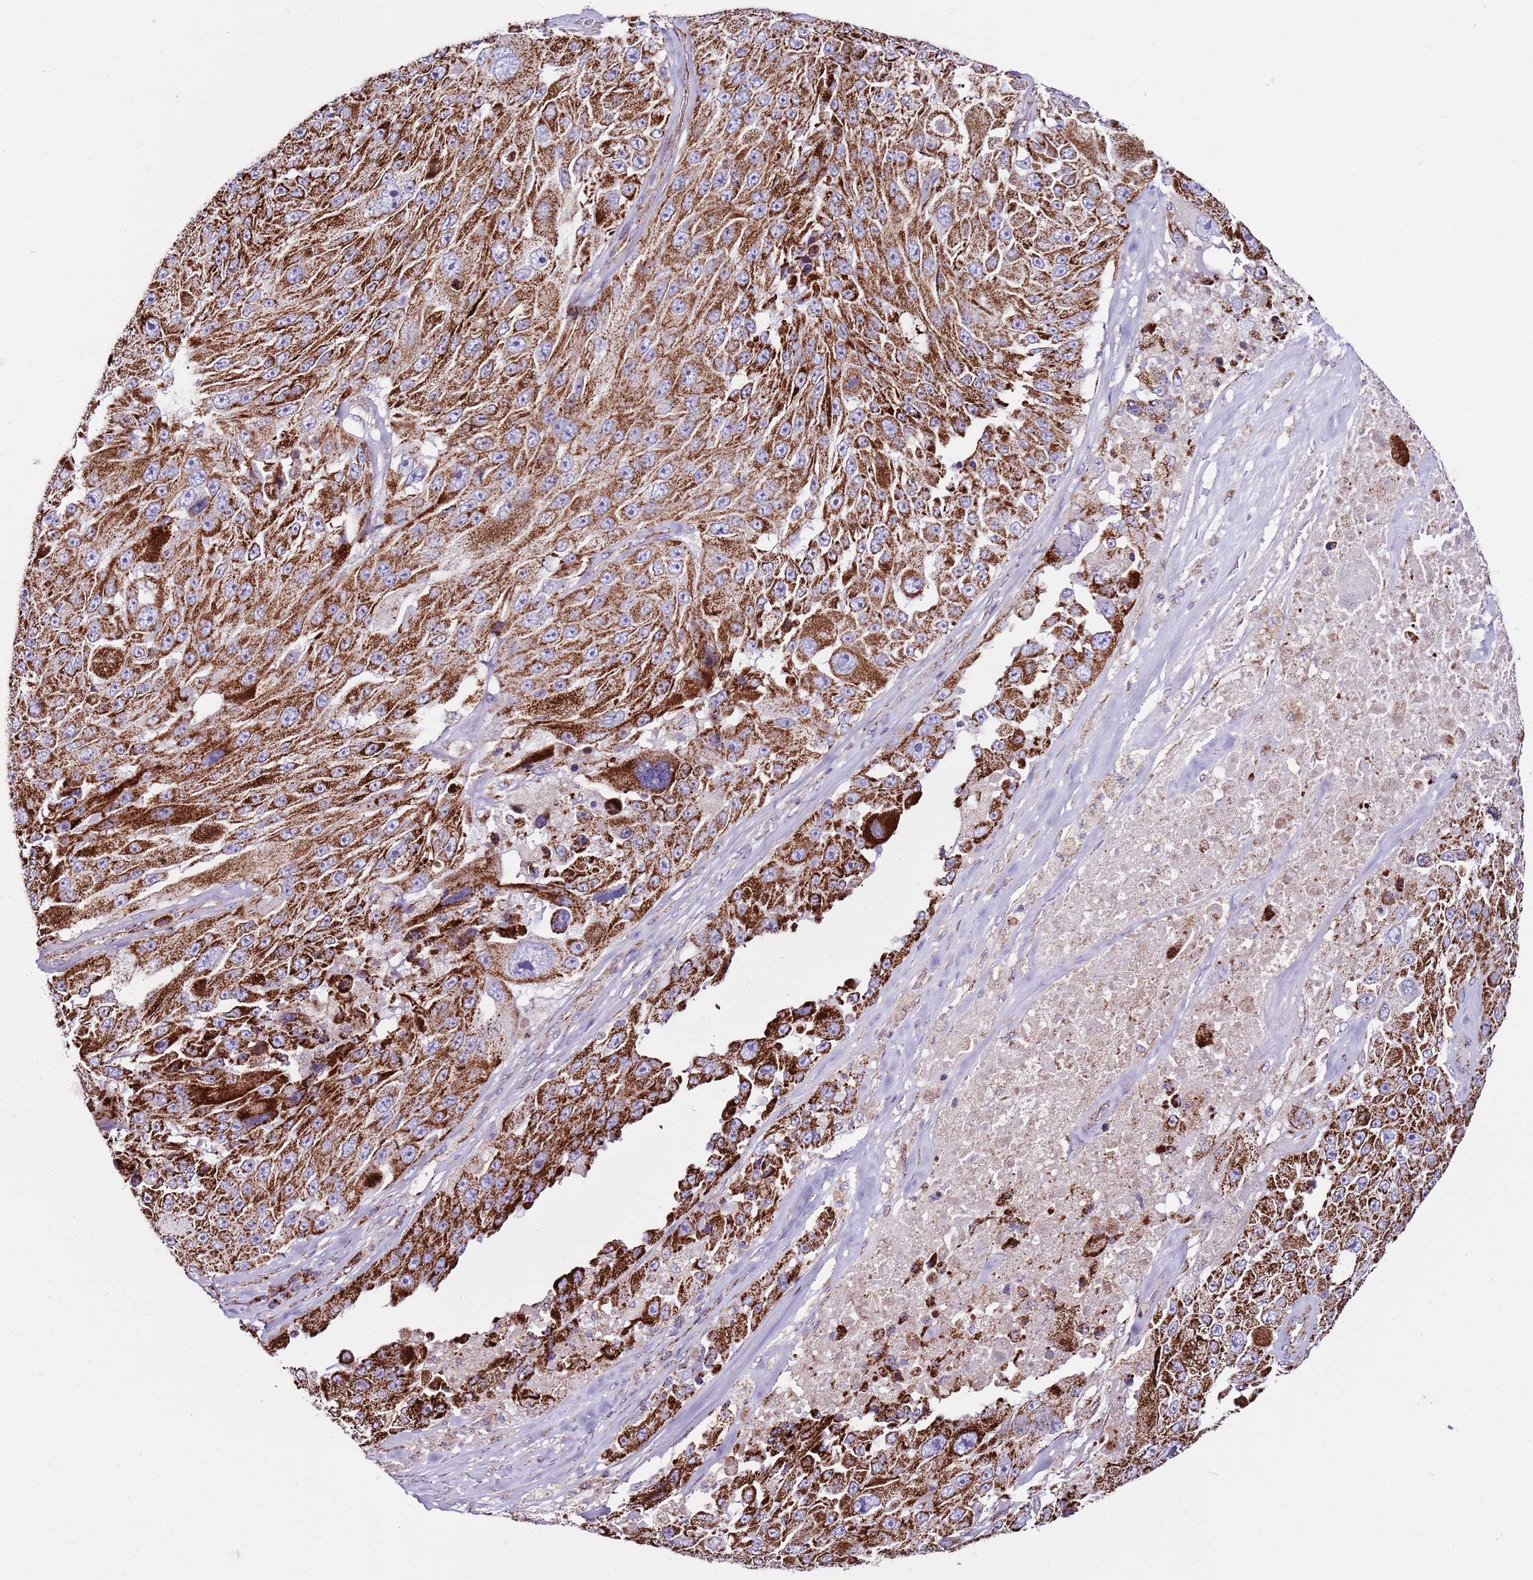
{"staining": {"intensity": "strong", "quantity": ">75%", "location": "cytoplasmic/membranous"}, "tissue": "melanoma", "cell_type": "Tumor cells", "image_type": "cancer", "snomed": [{"axis": "morphology", "description": "Malignant melanoma, Metastatic site"}, {"axis": "topography", "description": "Lymph node"}], "caption": "Immunohistochemical staining of human malignant melanoma (metastatic site) shows strong cytoplasmic/membranous protein expression in approximately >75% of tumor cells. The staining is performed using DAB brown chromogen to label protein expression. The nuclei are counter-stained blue using hematoxylin.", "gene": "HECTD4", "patient": {"sex": "male", "age": 62}}